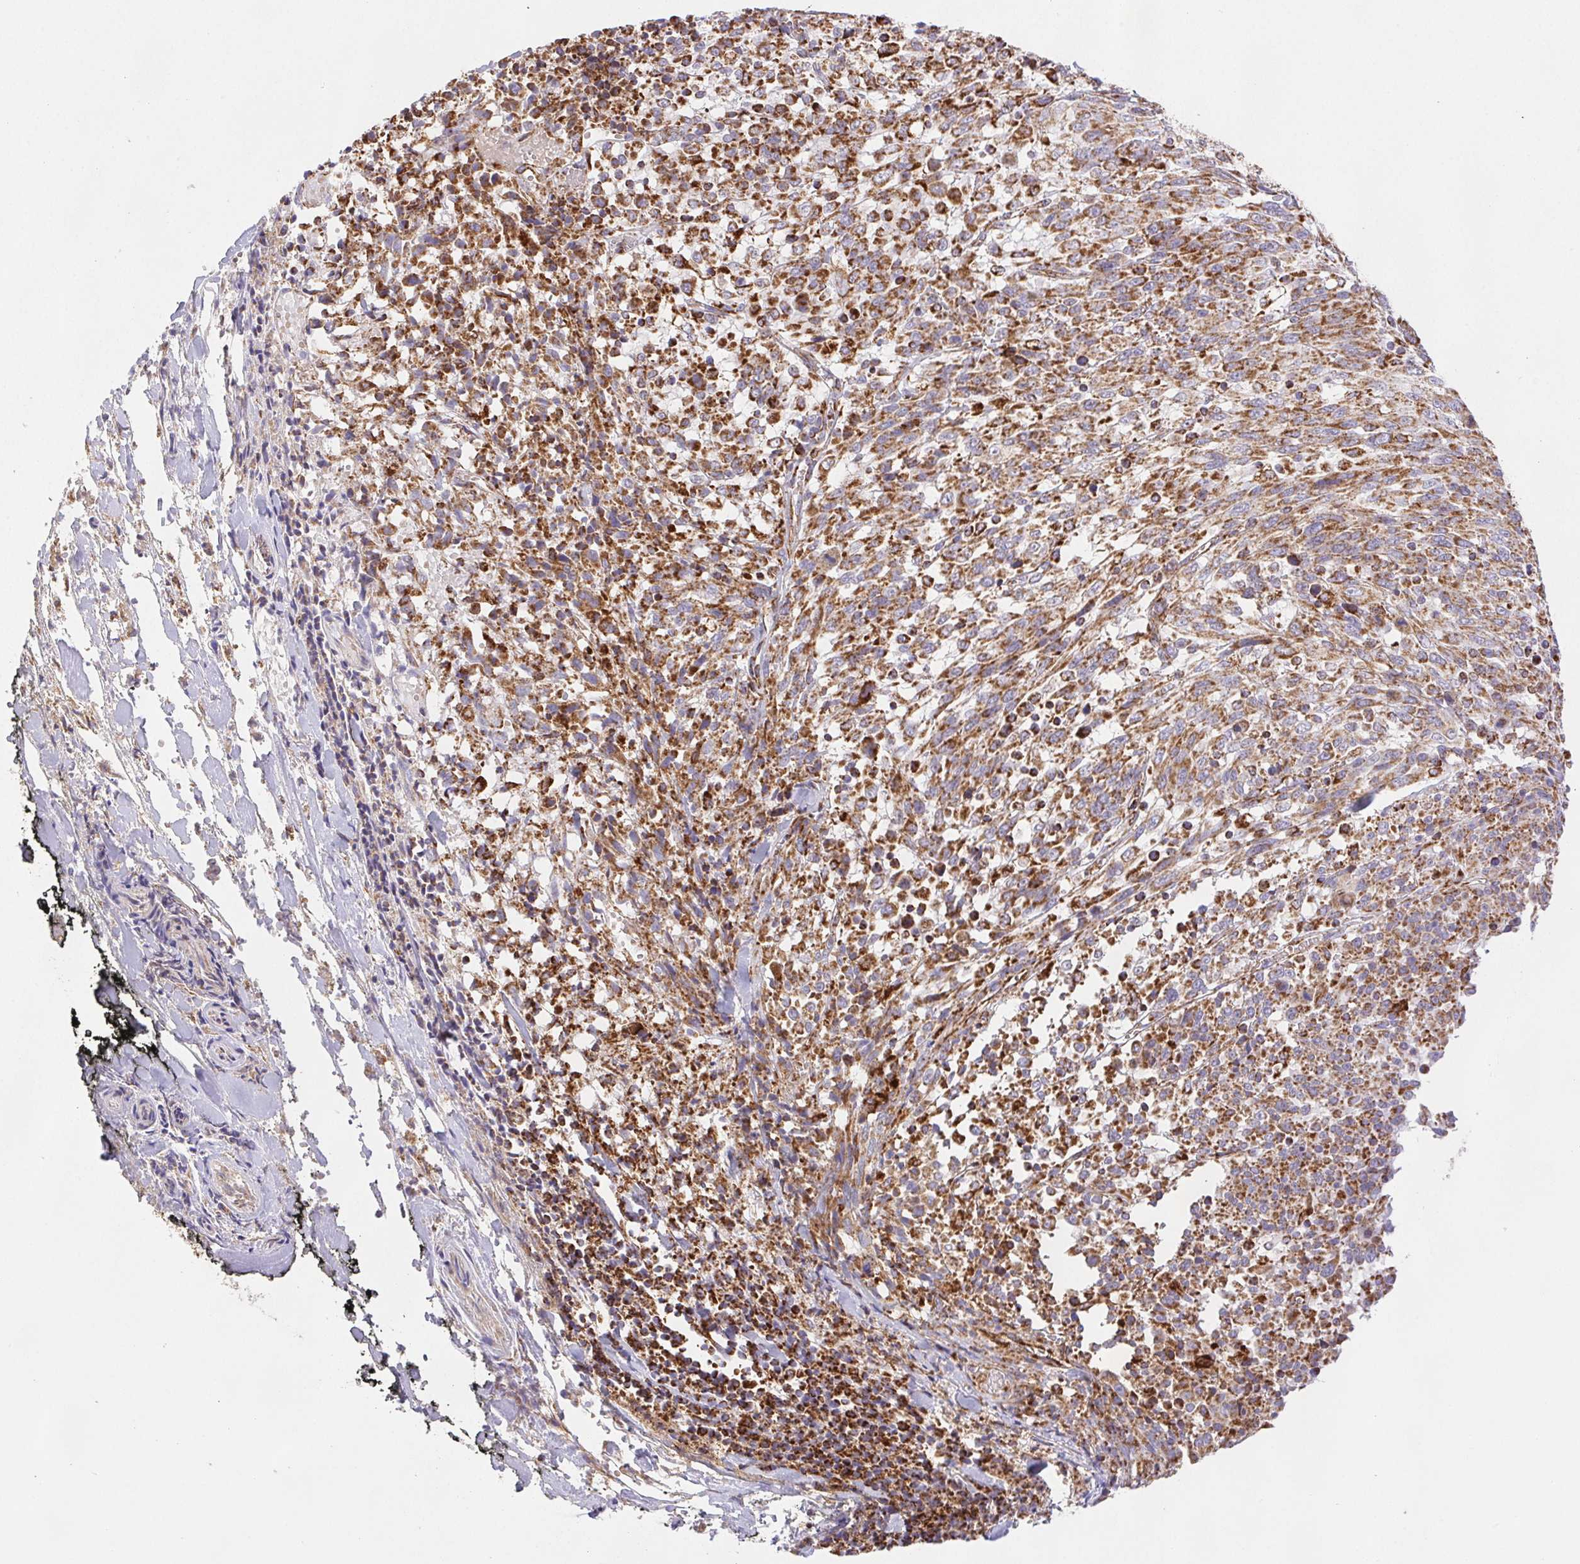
{"staining": {"intensity": "strong", "quantity": ">75%", "location": "cytoplasmic/membranous"}, "tissue": "melanoma", "cell_type": "Tumor cells", "image_type": "cancer", "snomed": [{"axis": "morphology", "description": "Malignant melanoma, NOS"}, {"axis": "topography", "description": "Skin"}], "caption": "Strong cytoplasmic/membranous expression for a protein is identified in approximately >75% of tumor cells of melanoma using immunohistochemistry (IHC).", "gene": "NIPSNAP2", "patient": {"sex": "female", "age": 91}}